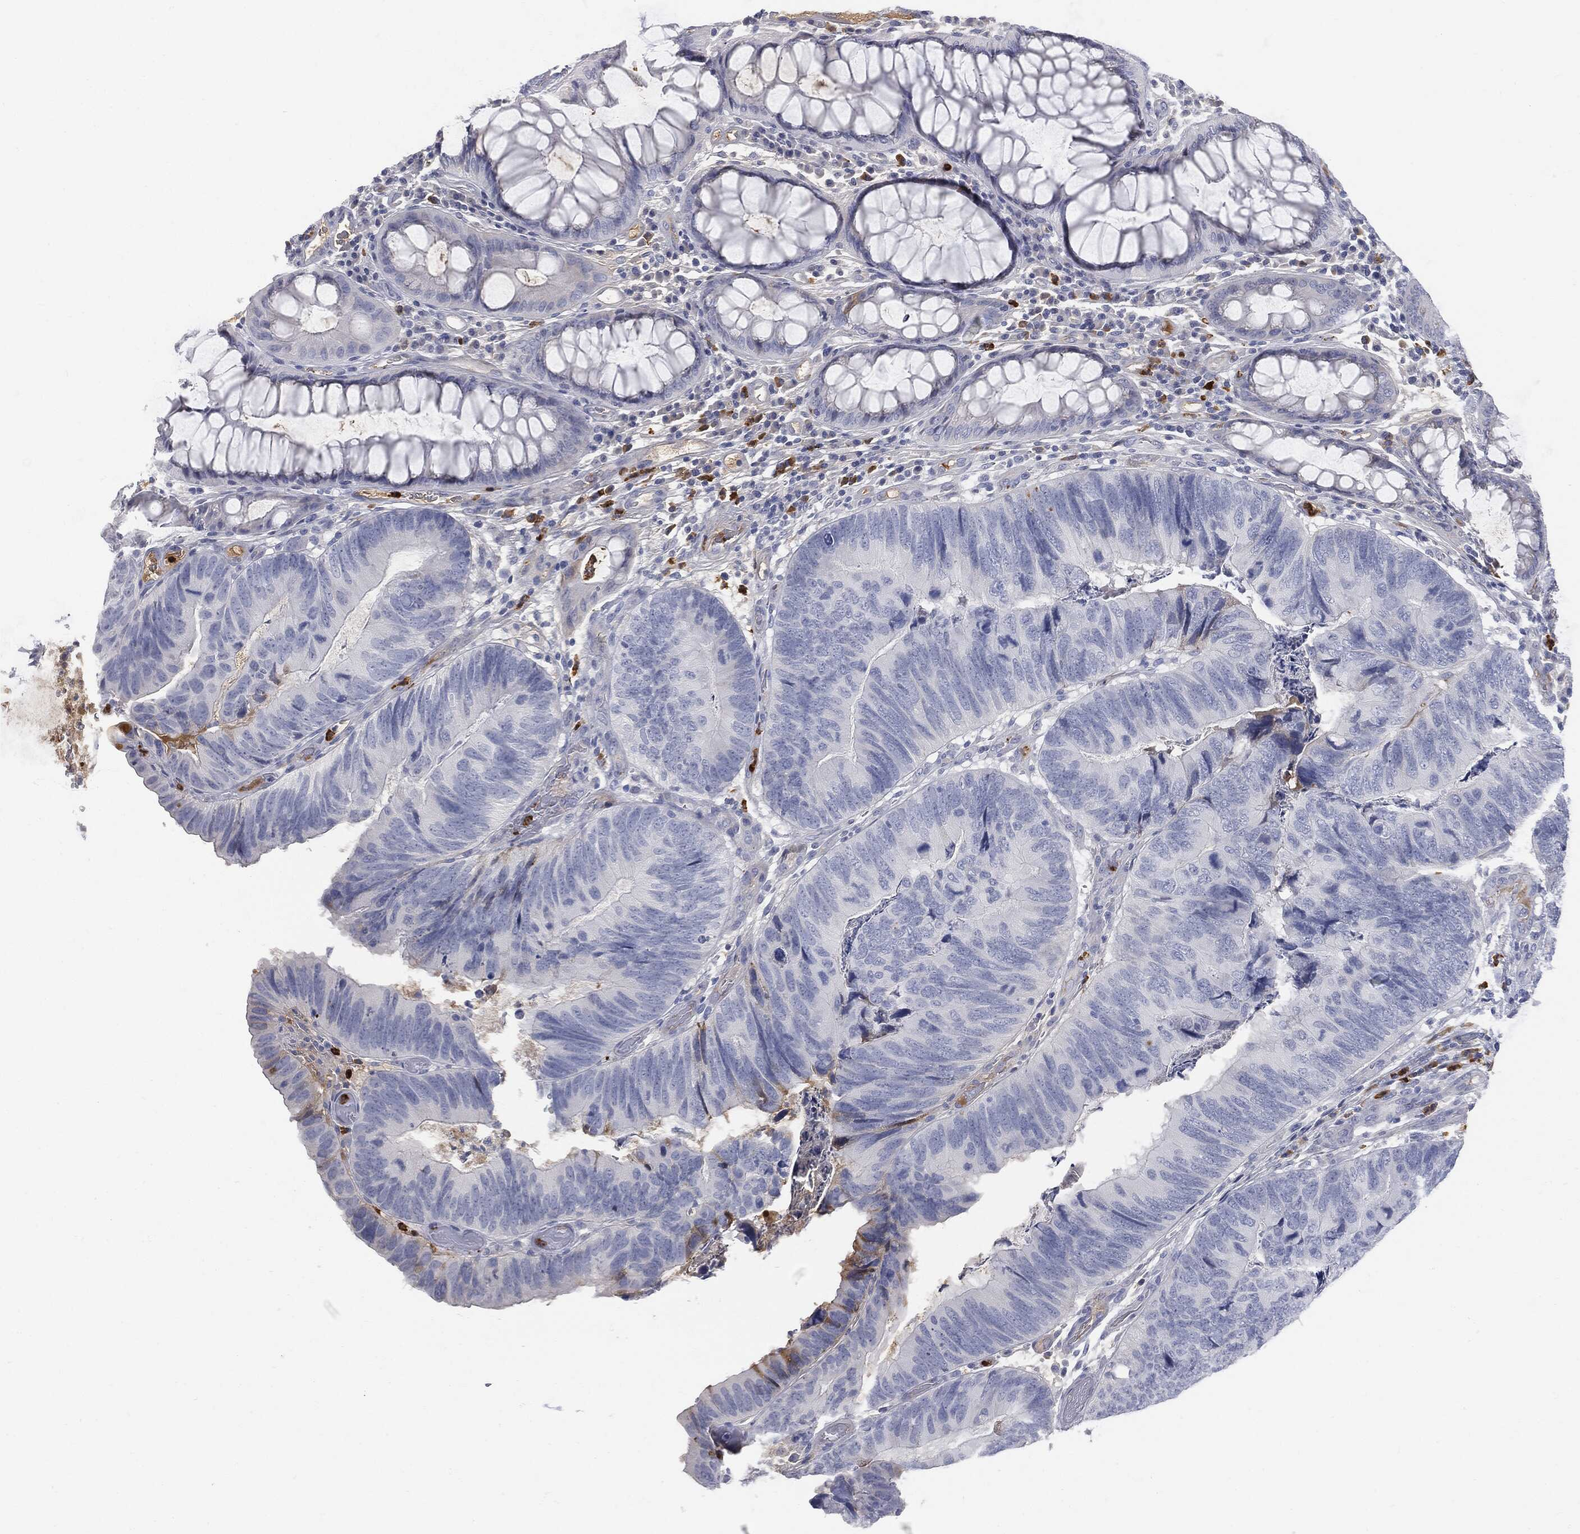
{"staining": {"intensity": "negative", "quantity": "none", "location": "none"}, "tissue": "colorectal cancer", "cell_type": "Tumor cells", "image_type": "cancer", "snomed": [{"axis": "morphology", "description": "Adenocarcinoma, NOS"}, {"axis": "topography", "description": "Colon"}], "caption": "IHC of human colorectal cancer demonstrates no positivity in tumor cells. (DAB immunohistochemistry with hematoxylin counter stain).", "gene": "BTK", "patient": {"sex": "female", "age": 67}}